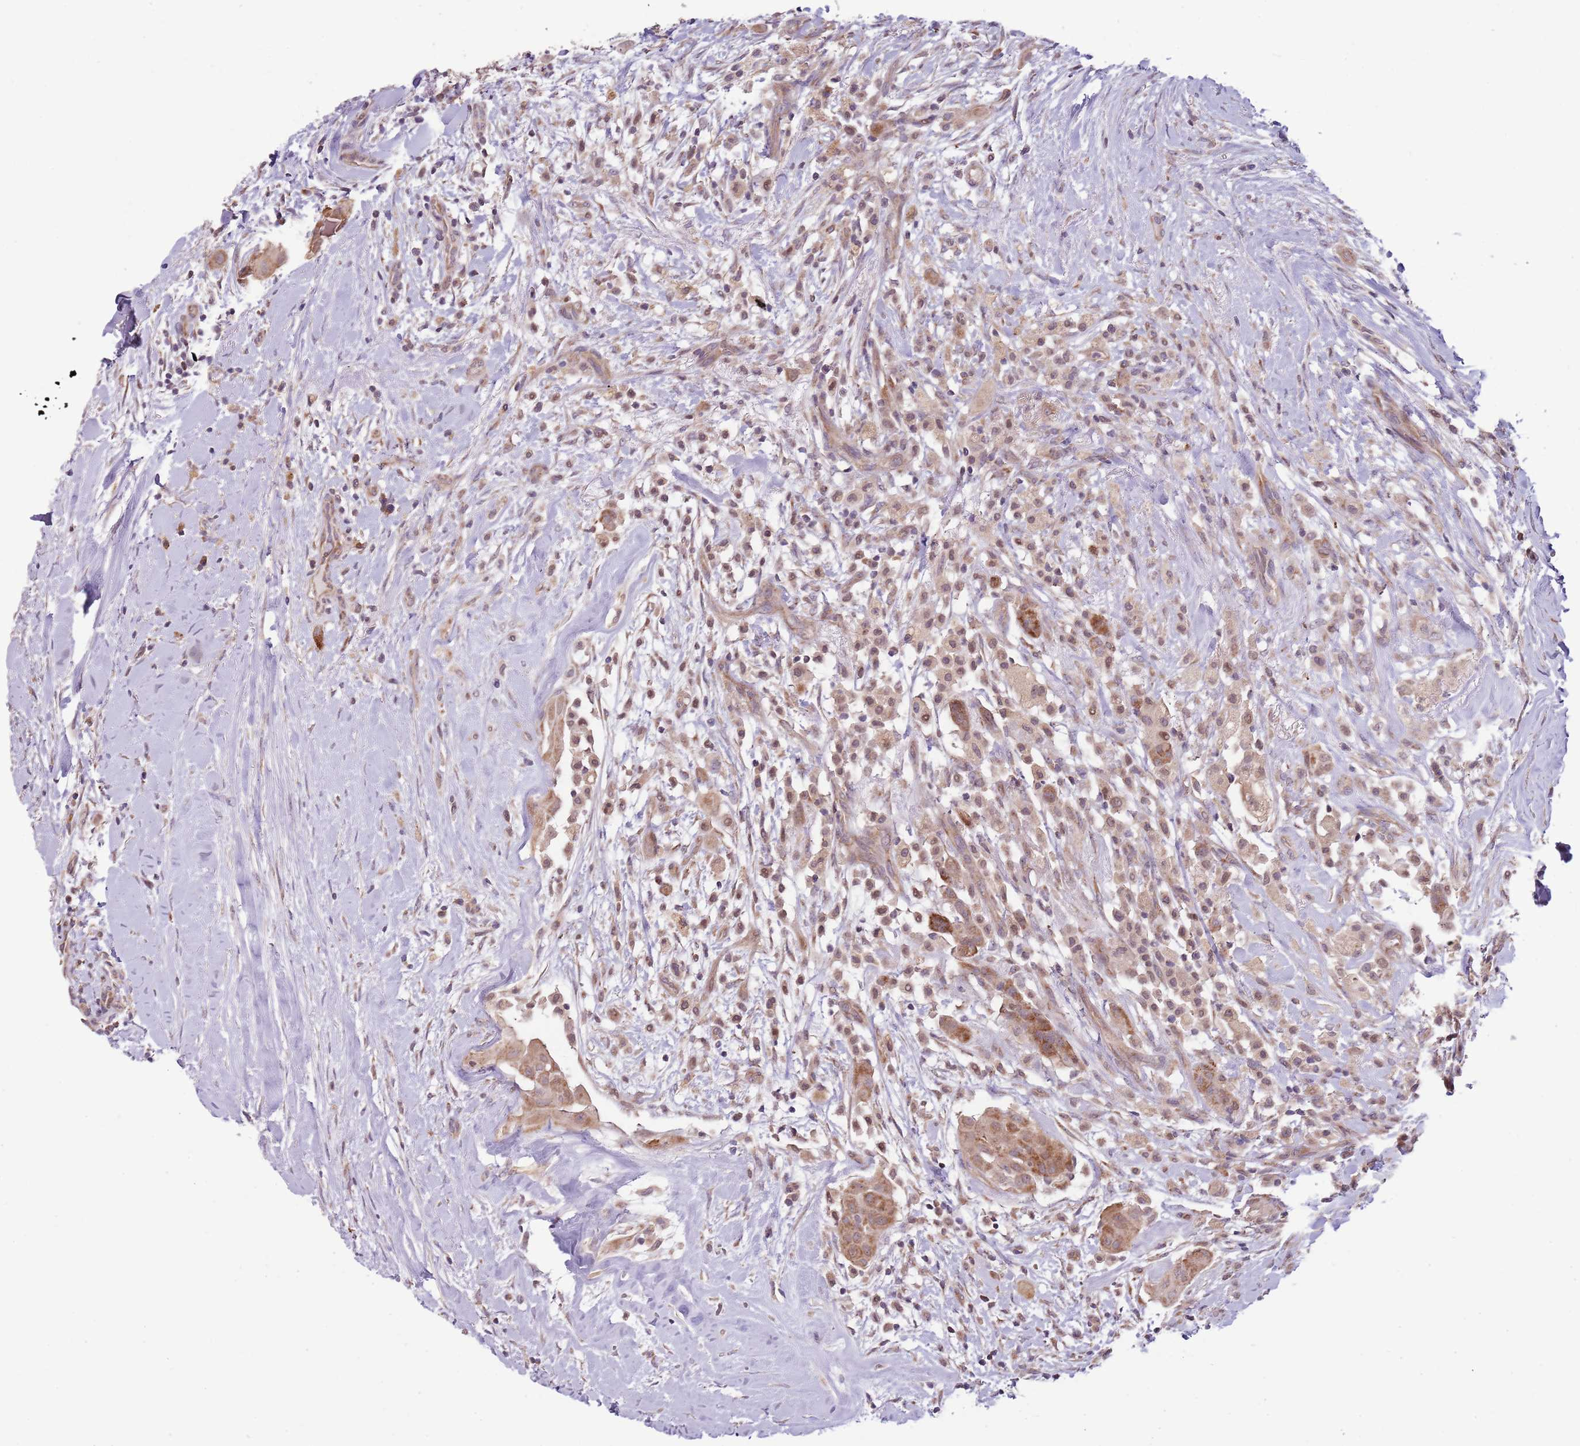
{"staining": {"intensity": "moderate", "quantity": ">75%", "location": "cytoplasmic/membranous"}, "tissue": "thyroid cancer", "cell_type": "Tumor cells", "image_type": "cancer", "snomed": [{"axis": "morphology", "description": "Normal tissue, NOS"}, {"axis": "morphology", "description": "Papillary adenocarcinoma, NOS"}, {"axis": "topography", "description": "Thyroid gland"}], "caption": "Tumor cells exhibit moderate cytoplasmic/membranous staining in about >75% of cells in thyroid cancer (papillary adenocarcinoma). The staining was performed using DAB (3,3'-diaminobenzidine) to visualize the protein expression in brown, while the nuclei were stained in blue with hematoxylin (Magnification: 20x).", "gene": "RNF181", "patient": {"sex": "female", "age": 59}}